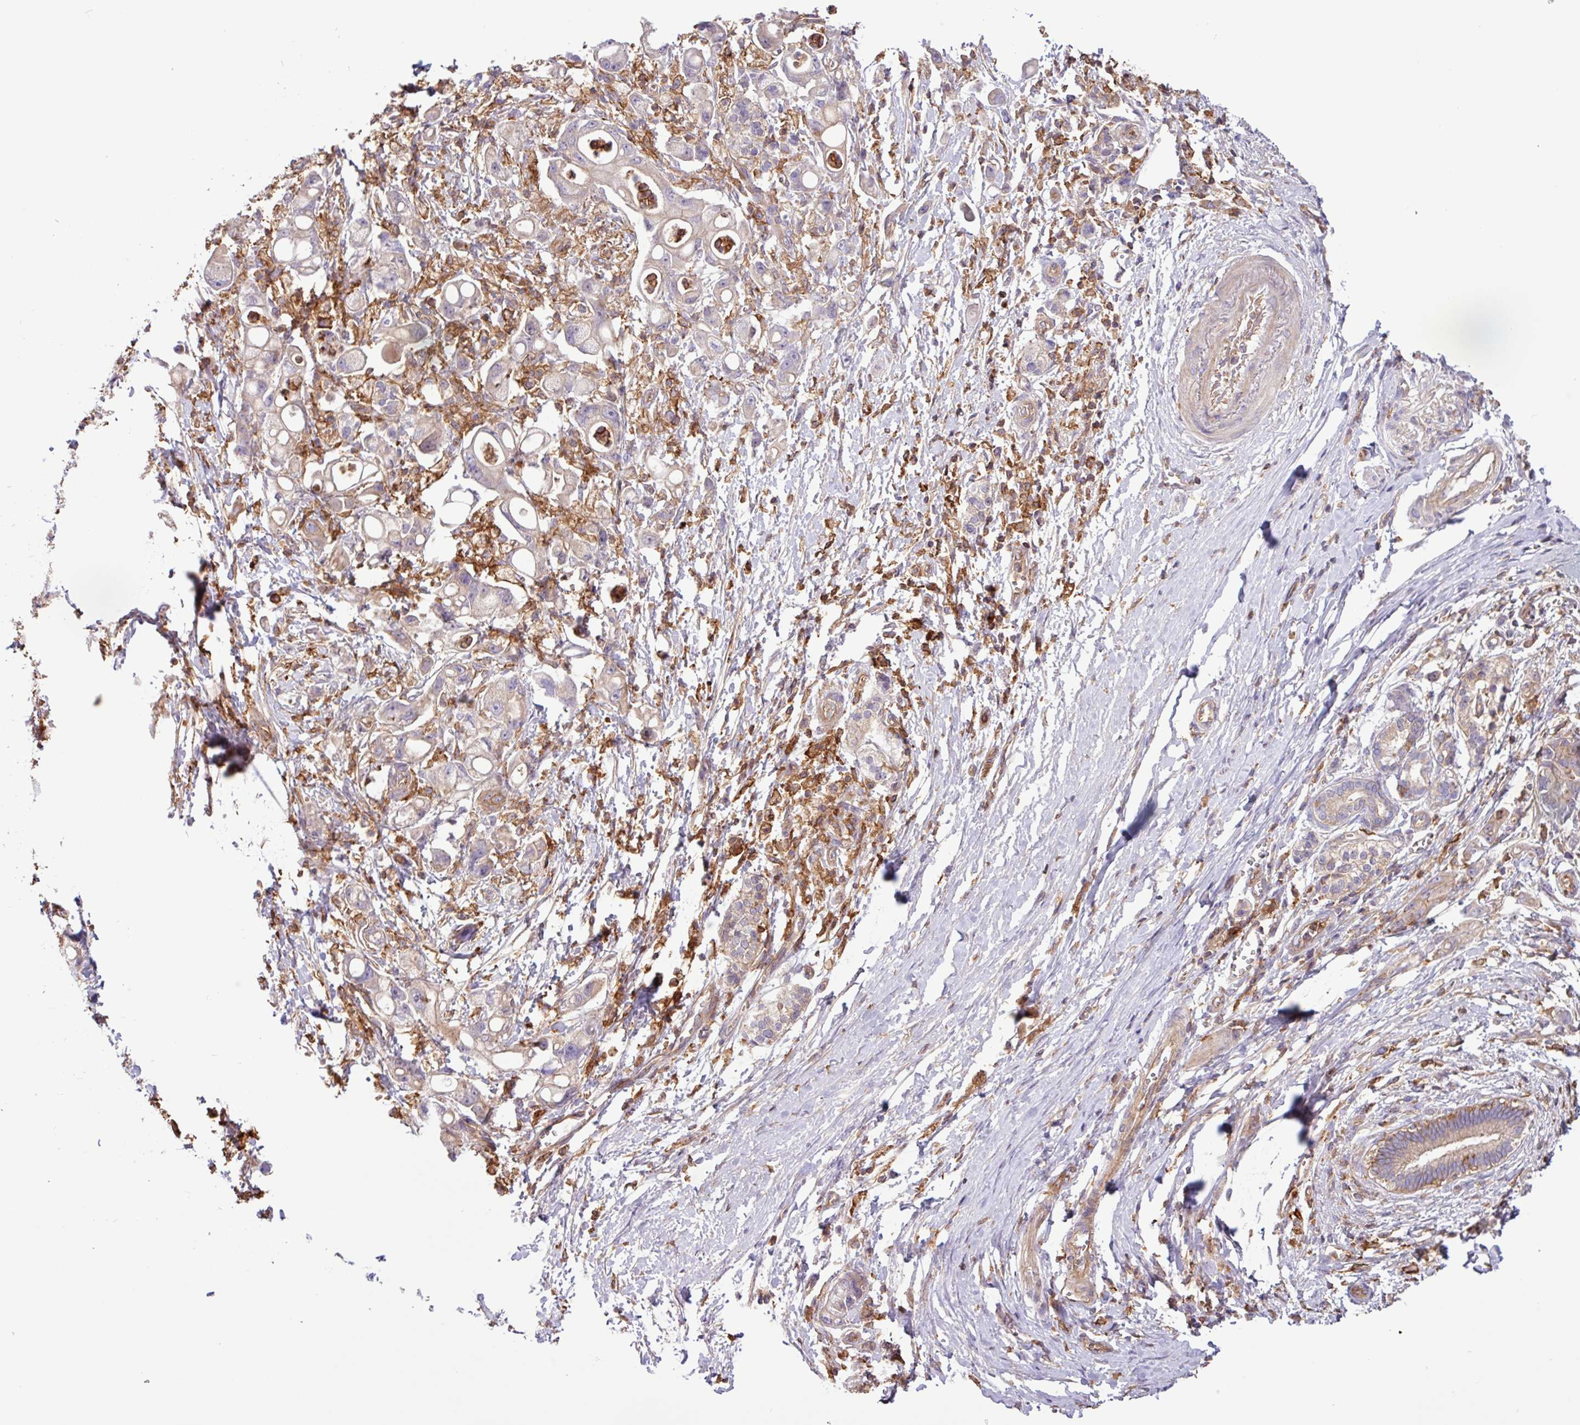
{"staining": {"intensity": "weak", "quantity": "25%-75%", "location": "cytoplasmic/membranous"}, "tissue": "pancreatic cancer", "cell_type": "Tumor cells", "image_type": "cancer", "snomed": [{"axis": "morphology", "description": "Adenocarcinoma, NOS"}, {"axis": "topography", "description": "Pancreas"}], "caption": "Immunohistochemical staining of pancreatic adenocarcinoma shows weak cytoplasmic/membranous protein staining in approximately 25%-75% of tumor cells.", "gene": "ACTR3", "patient": {"sex": "male", "age": 68}}